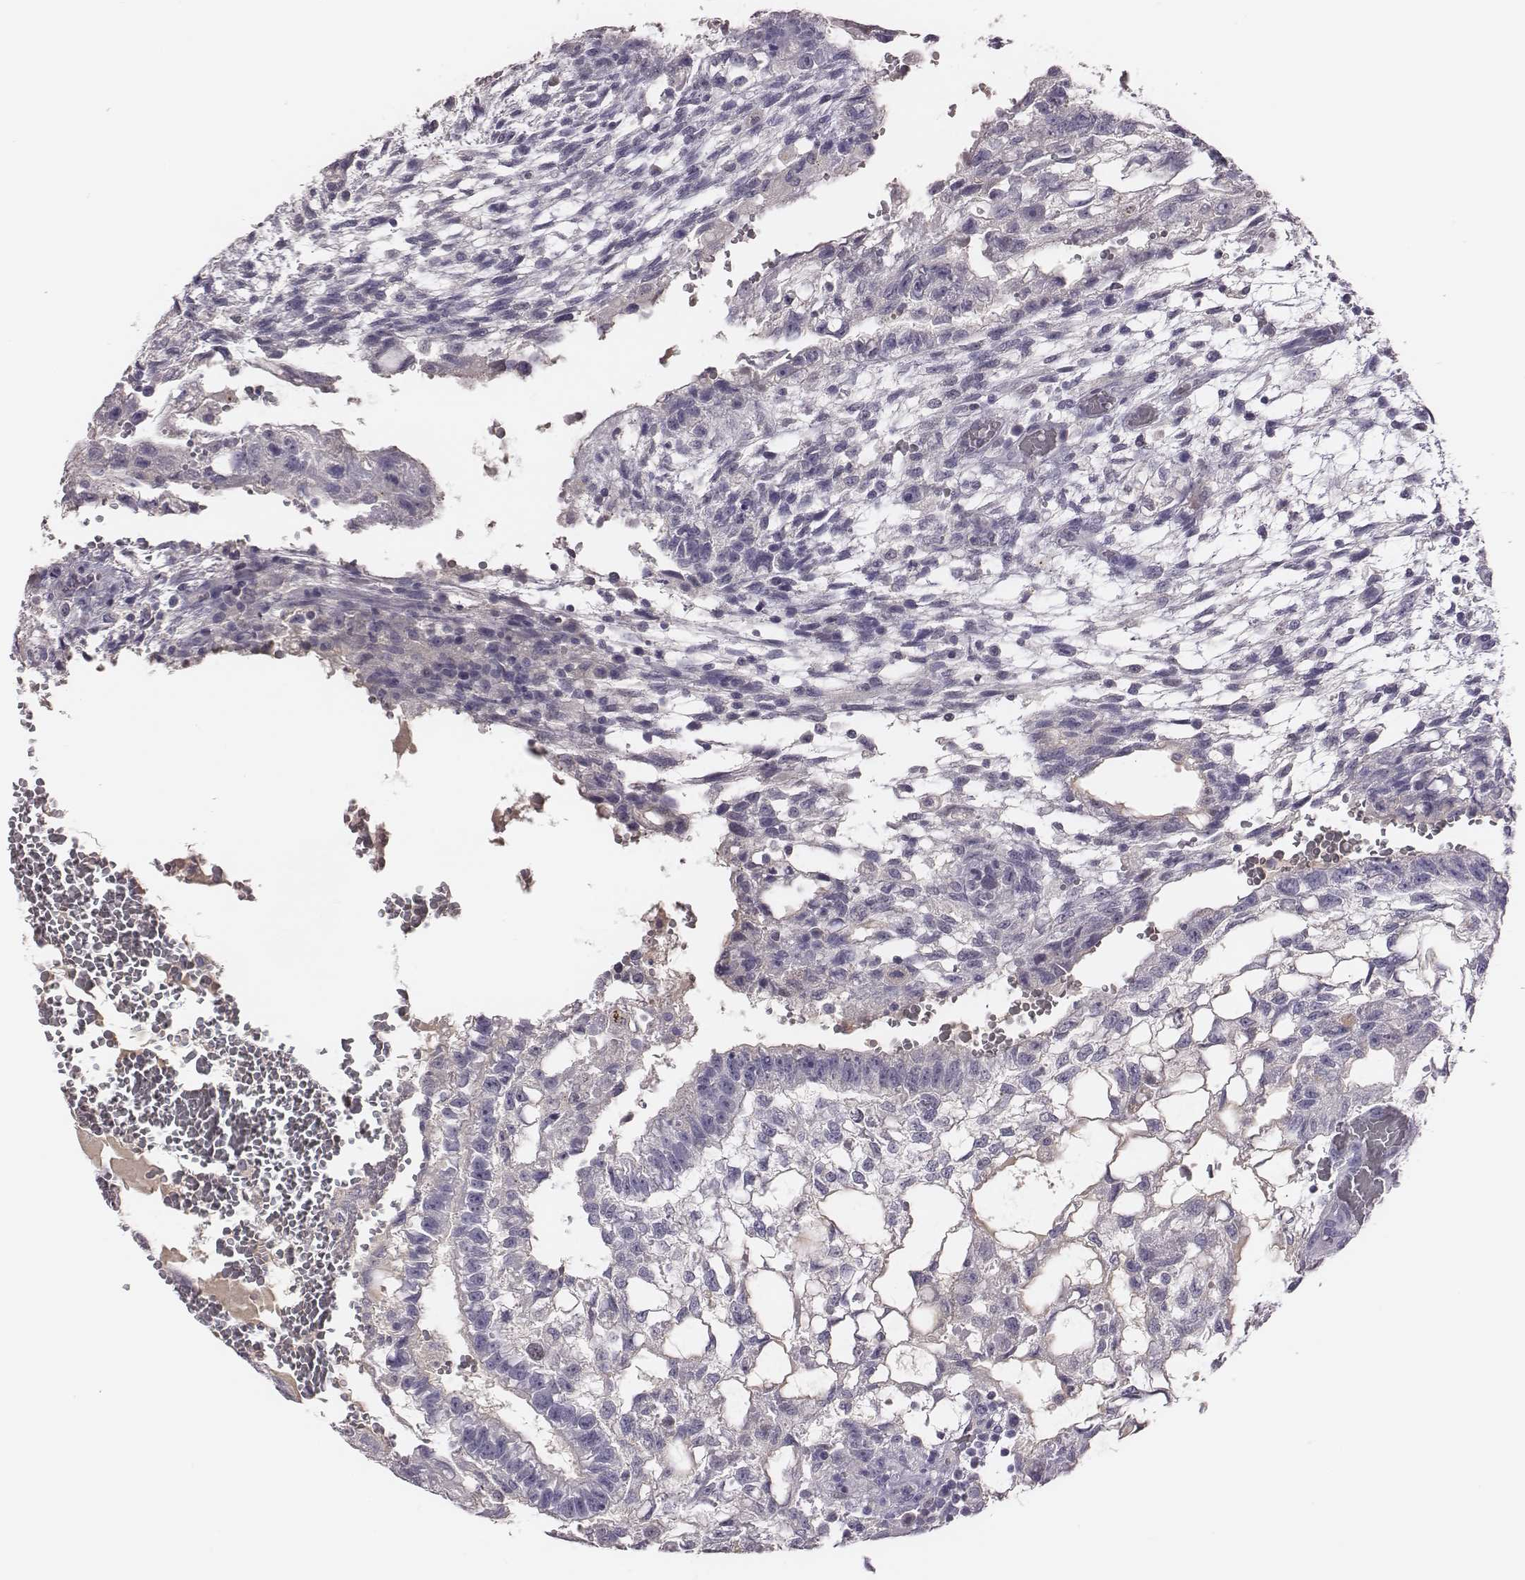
{"staining": {"intensity": "negative", "quantity": "none", "location": "none"}, "tissue": "testis cancer", "cell_type": "Tumor cells", "image_type": "cancer", "snomed": [{"axis": "morphology", "description": "Carcinoma, Embryonal, NOS"}, {"axis": "topography", "description": "Testis"}], "caption": "High power microscopy histopathology image of an immunohistochemistry micrograph of testis embryonal carcinoma, revealing no significant expression in tumor cells.", "gene": "EN1", "patient": {"sex": "male", "age": 32}}